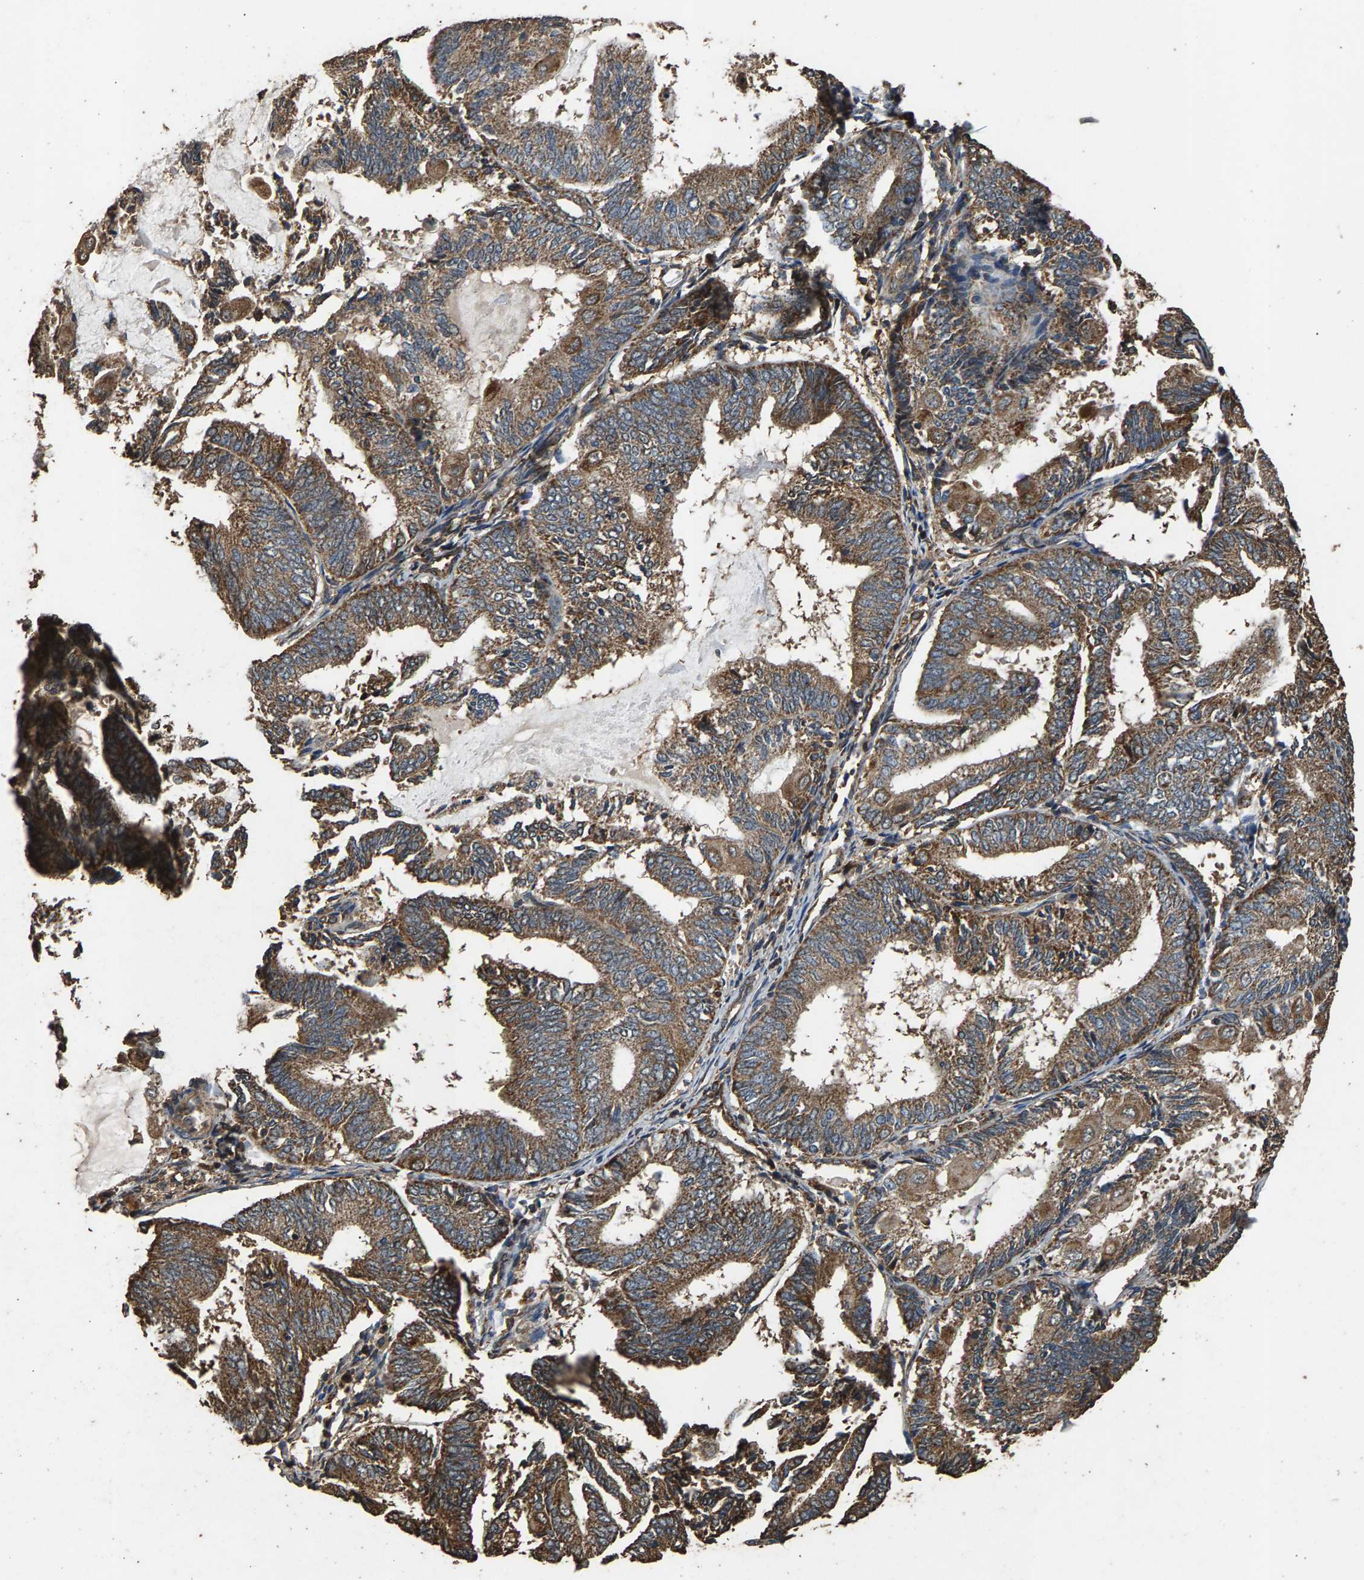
{"staining": {"intensity": "moderate", "quantity": ">75%", "location": "cytoplasmic/membranous"}, "tissue": "endometrial cancer", "cell_type": "Tumor cells", "image_type": "cancer", "snomed": [{"axis": "morphology", "description": "Adenocarcinoma, NOS"}, {"axis": "topography", "description": "Endometrium"}], "caption": "Protein analysis of endometrial adenocarcinoma tissue reveals moderate cytoplasmic/membranous staining in approximately >75% of tumor cells.", "gene": "MRPL27", "patient": {"sex": "female", "age": 81}}